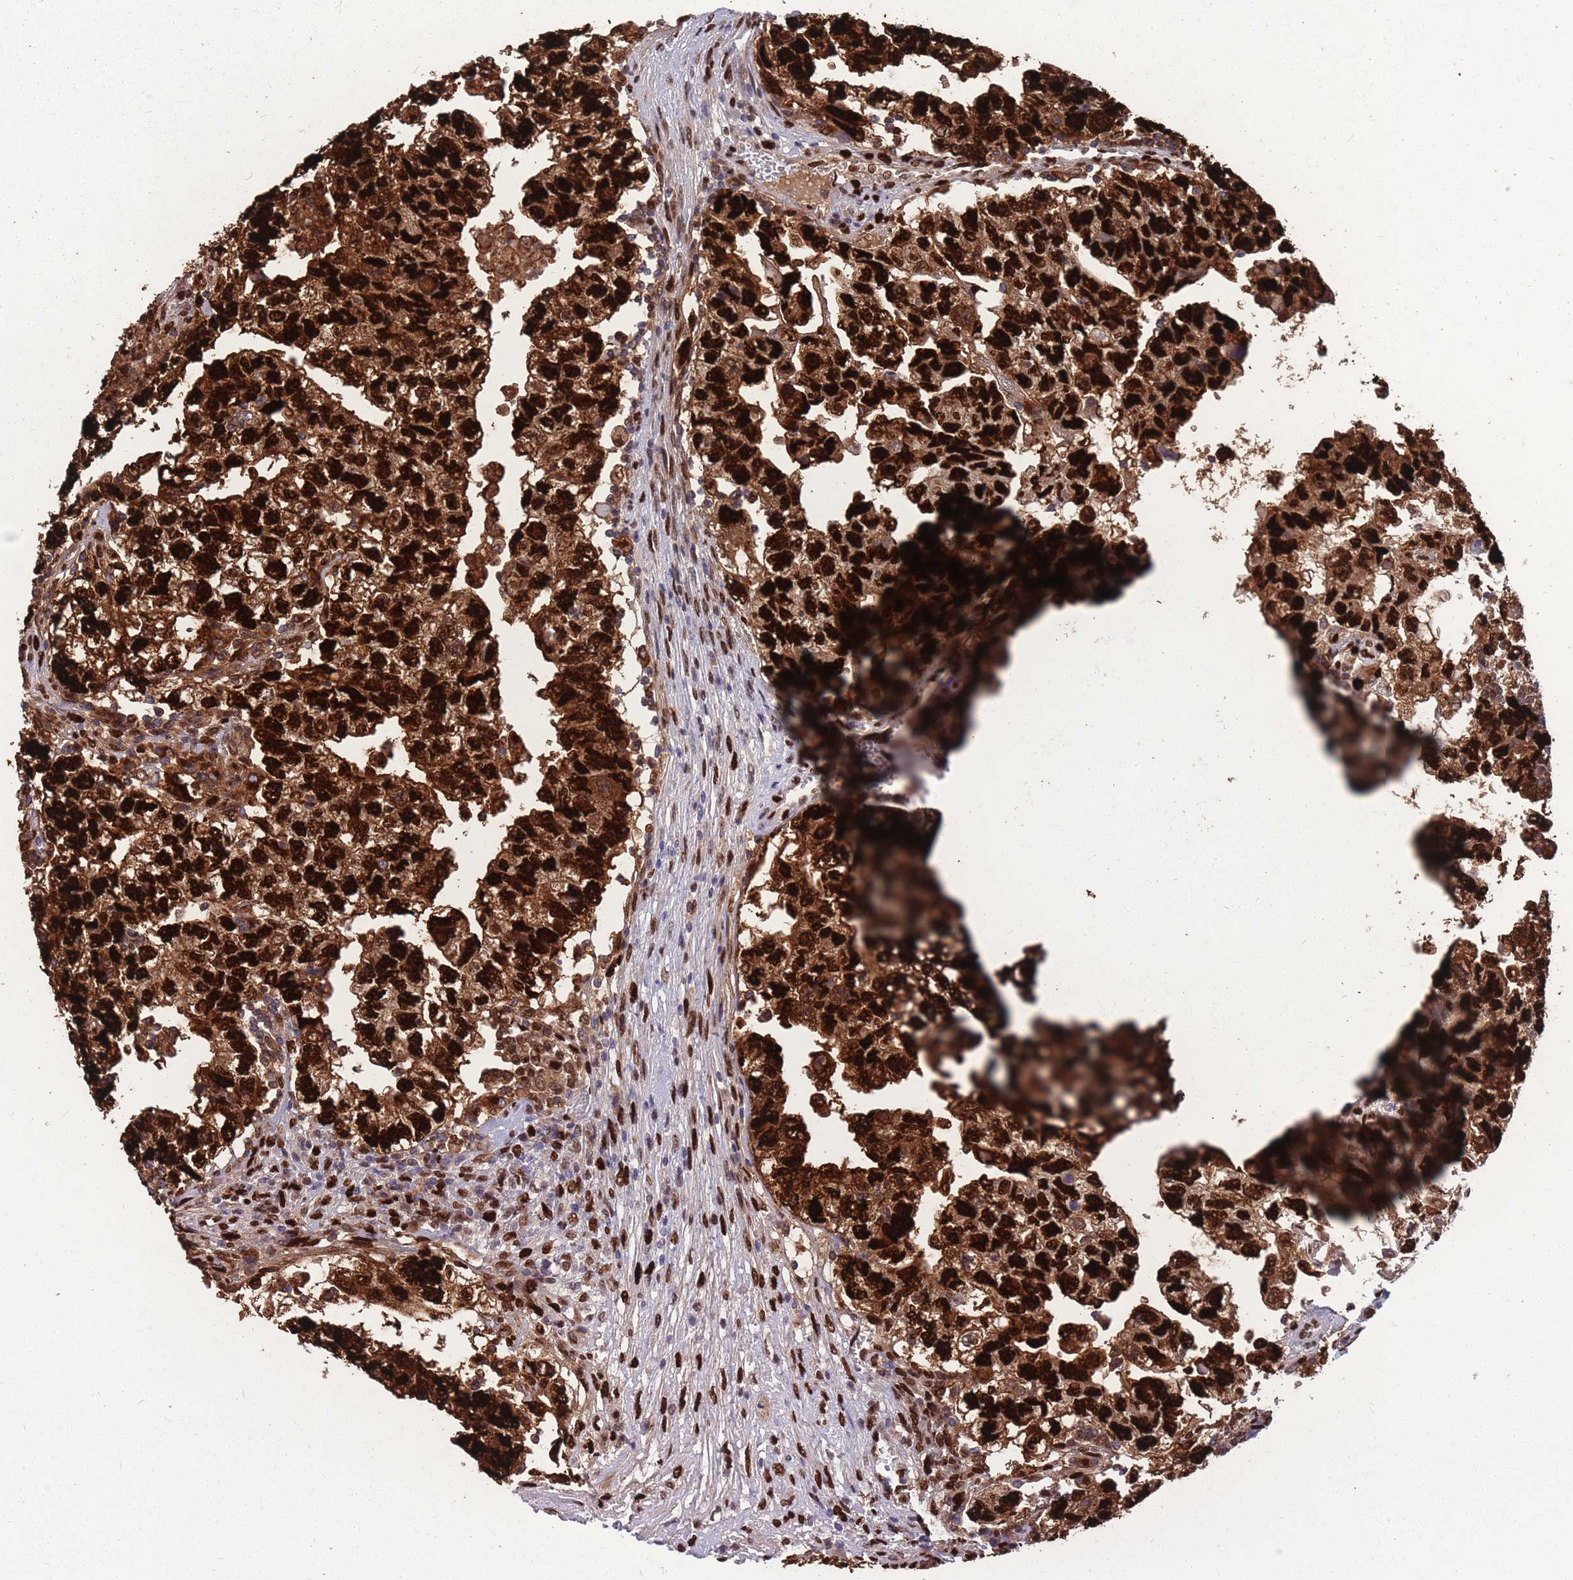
{"staining": {"intensity": "strong", "quantity": ">75%", "location": "cytoplasmic/membranous,nuclear"}, "tissue": "testis cancer", "cell_type": "Tumor cells", "image_type": "cancer", "snomed": [{"axis": "morphology", "description": "Carcinoma, Embryonal, NOS"}, {"axis": "topography", "description": "Testis"}], "caption": "Embryonal carcinoma (testis) was stained to show a protein in brown. There is high levels of strong cytoplasmic/membranous and nuclear staining in about >75% of tumor cells.", "gene": "NASP", "patient": {"sex": "male", "age": 36}}